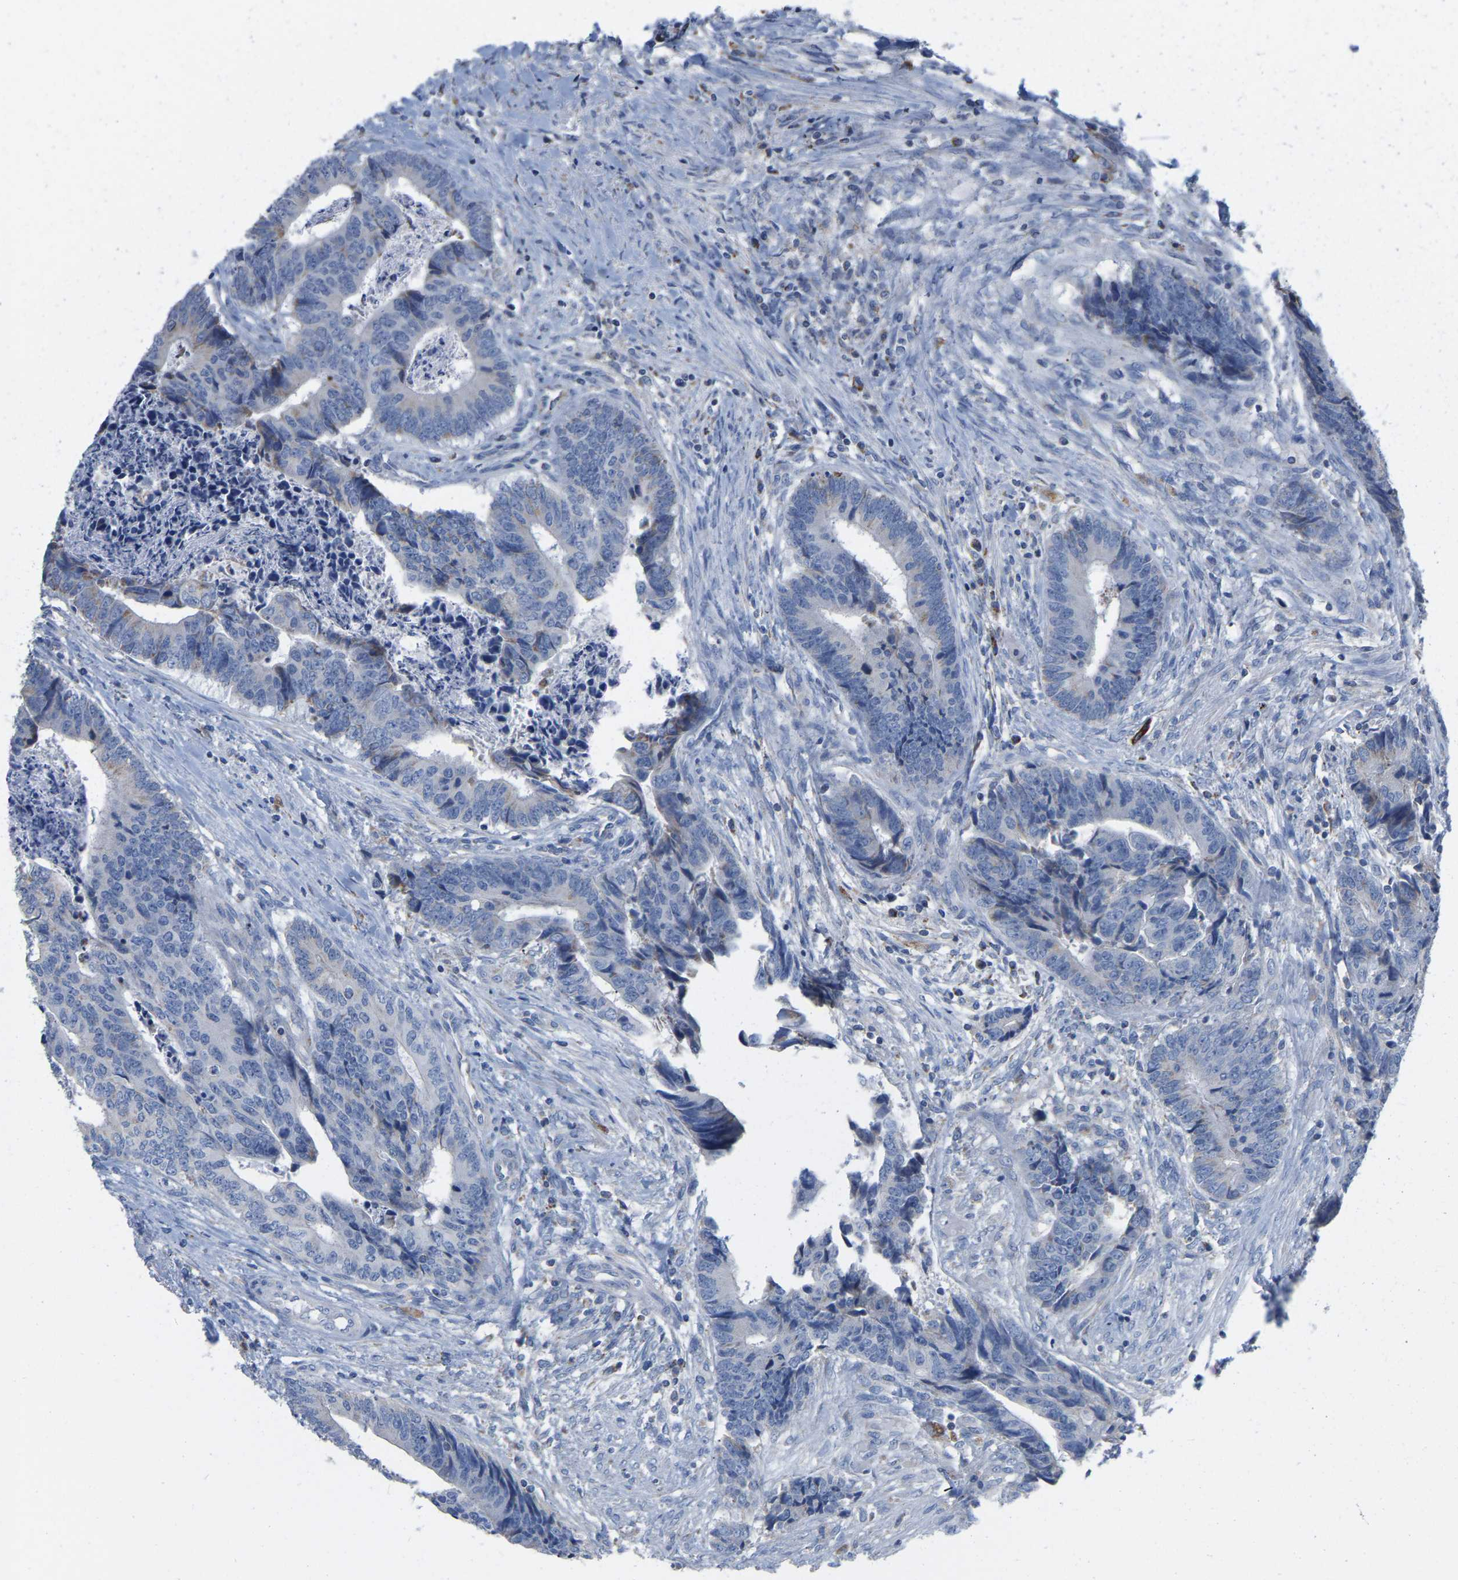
{"staining": {"intensity": "negative", "quantity": "none", "location": "none"}, "tissue": "colorectal cancer", "cell_type": "Tumor cells", "image_type": "cancer", "snomed": [{"axis": "morphology", "description": "Adenocarcinoma, NOS"}, {"axis": "topography", "description": "Rectum"}], "caption": "Immunohistochemistry (IHC) of colorectal cancer exhibits no expression in tumor cells.", "gene": "CBLB", "patient": {"sex": "male", "age": 84}}